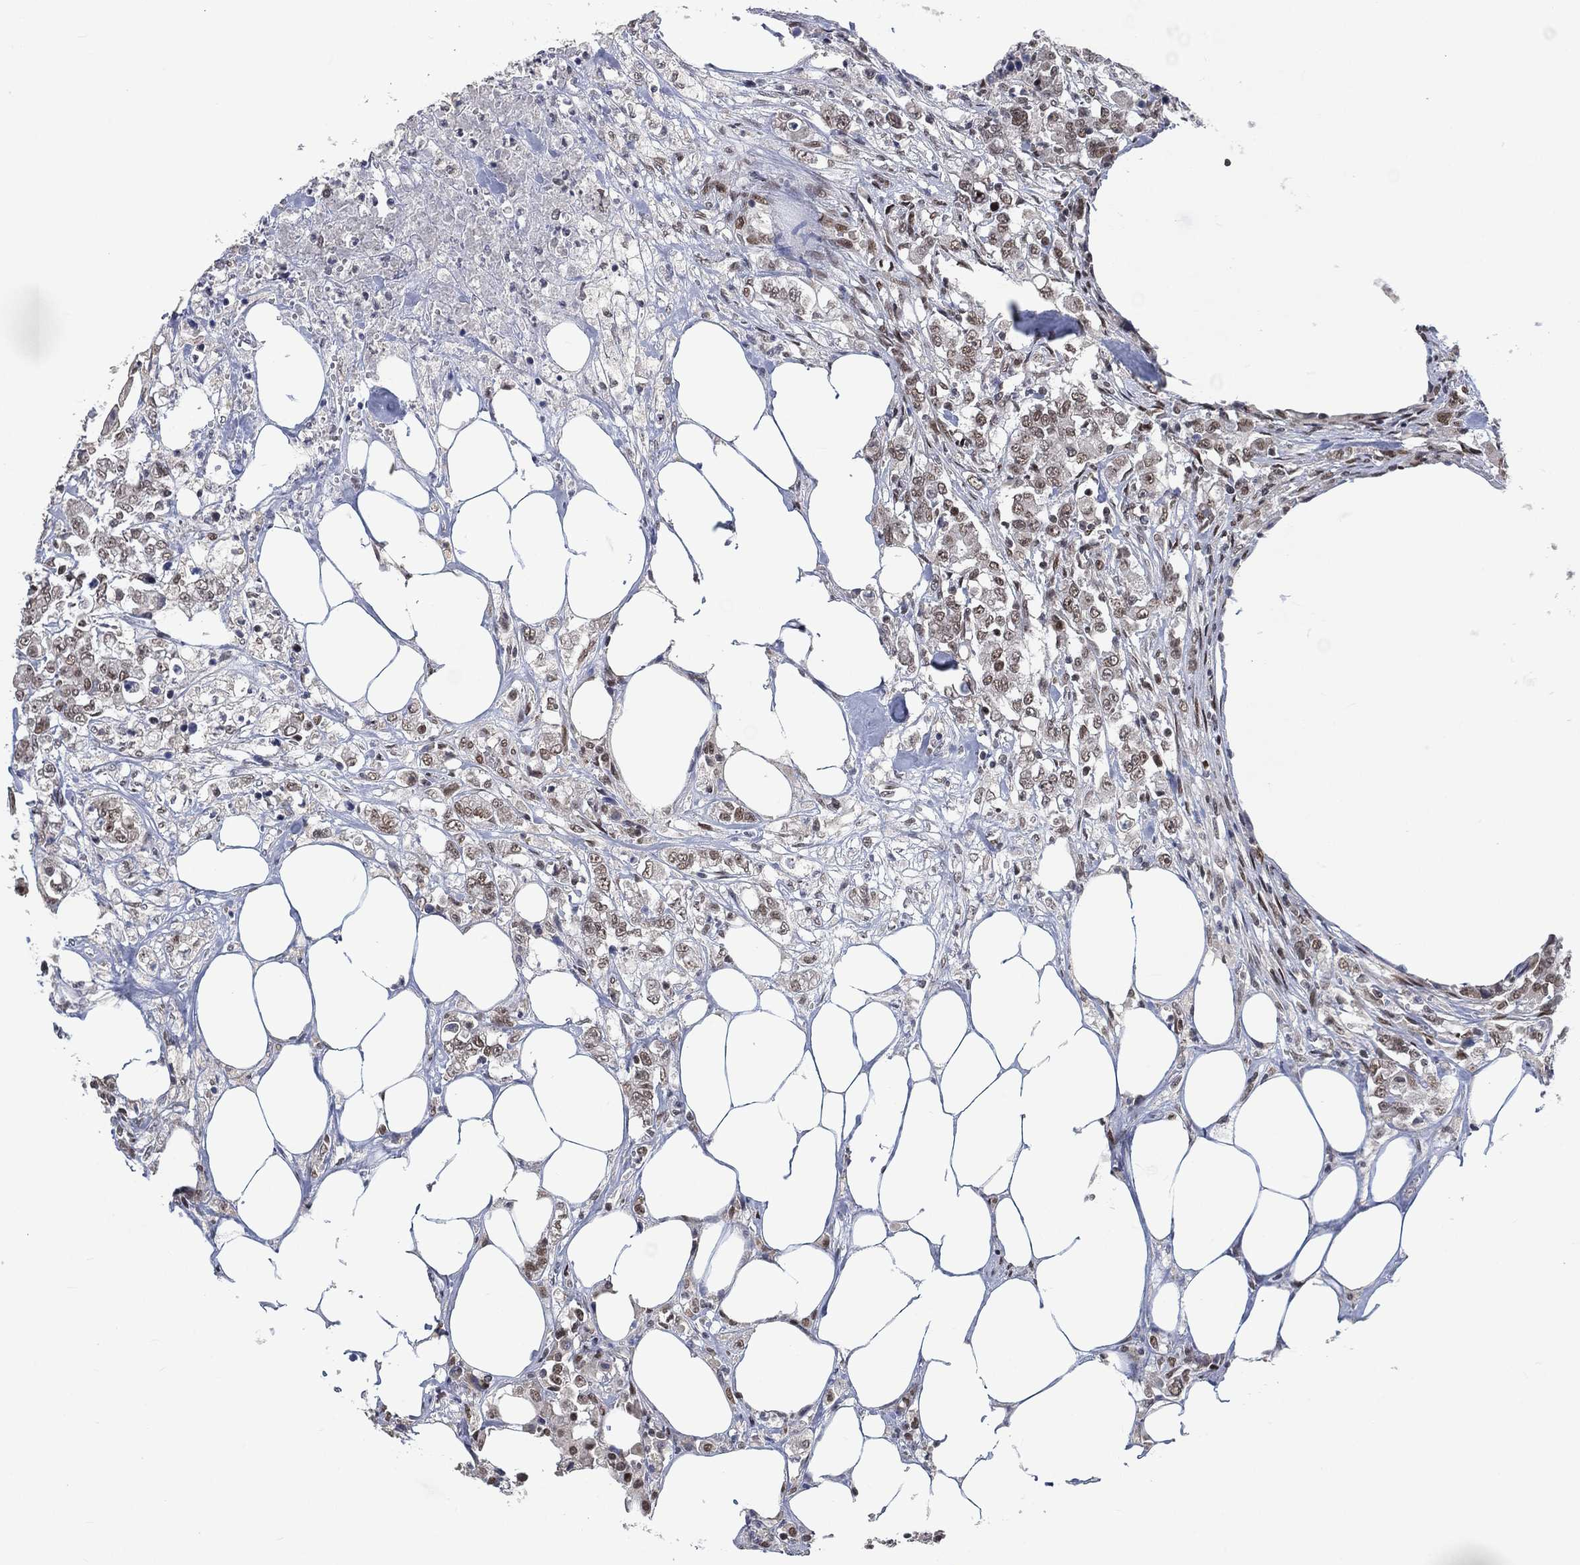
{"staining": {"intensity": "moderate", "quantity": "<25%", "location": "nuclear"}, "tissue": "colorectal cancer", "cell_type": "Tumor cells", "image_type": "cancer", "snomed": [{"axis": "morphology", "description": "Adenocarcinoma, NOS"}, {"axis": "topography", "description": "Colon"}], "caption": "A high-resolution photomicrograph shows IHC staining of adenocarcinoma (colorectal), which reveals moderate nuclear expression in approximately <25% of tumor cells.", "gene": "YLPM1", "patient": {"sex": "female", "age": 48}}